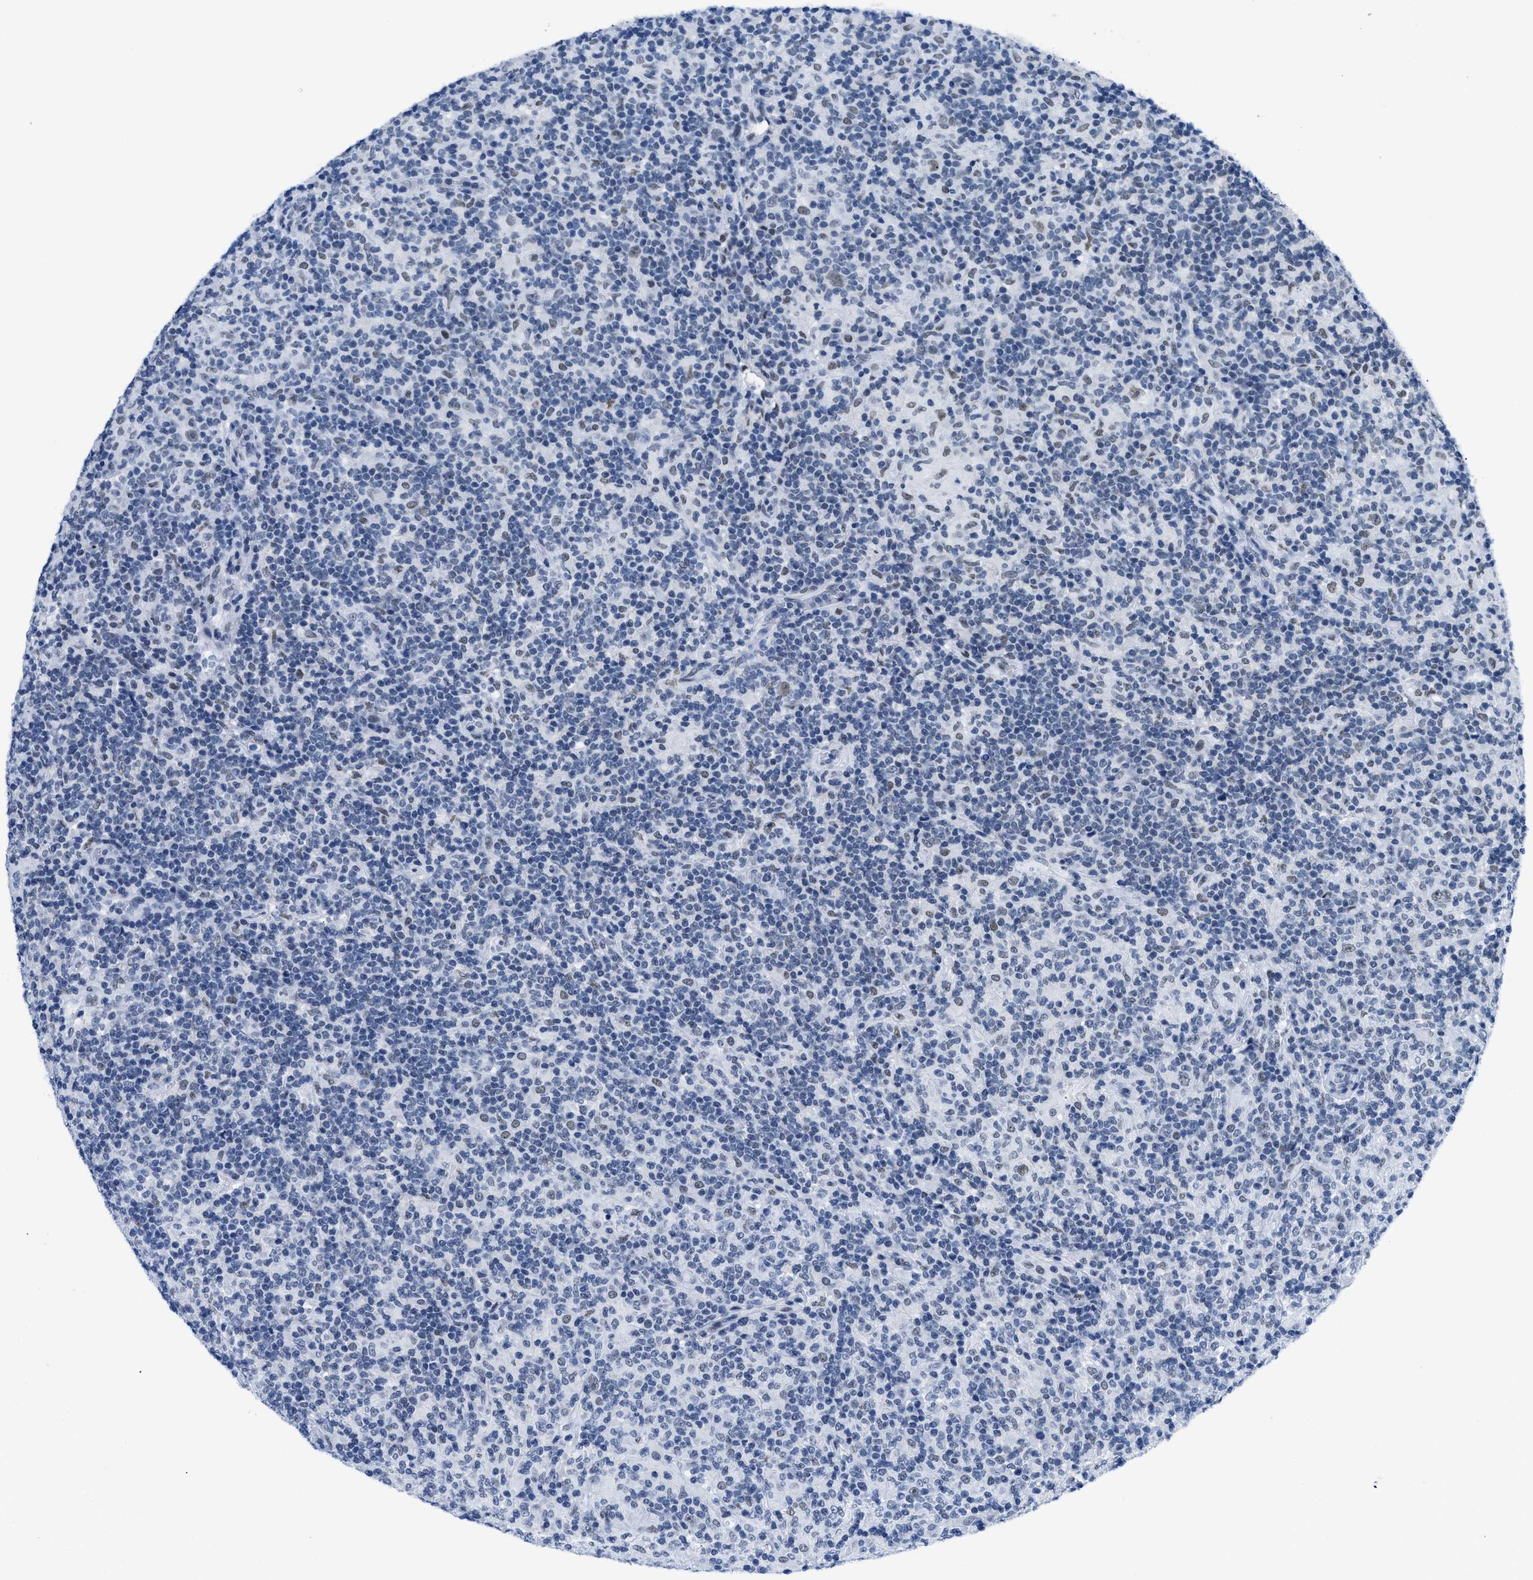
{"staining": {"intensity": "weak", "quantity": "25%-75%", "location": "nuclear"}, "tissue": "lymphoma", "cell_type": "Tumor cells", "image_type": "cancer", "snomed": [{"axis": "morphology", "description": "Hodgkin's disease, NOS"}, {"axis": "topography", "description": "Lymph node"}], "caption": "IHC of lymphoma shows low levels of weak nuclear expression in about 25%-75% of tumor cells.", "gene": "CTBP1", "patient": {"sex": "male", "age": 70}}